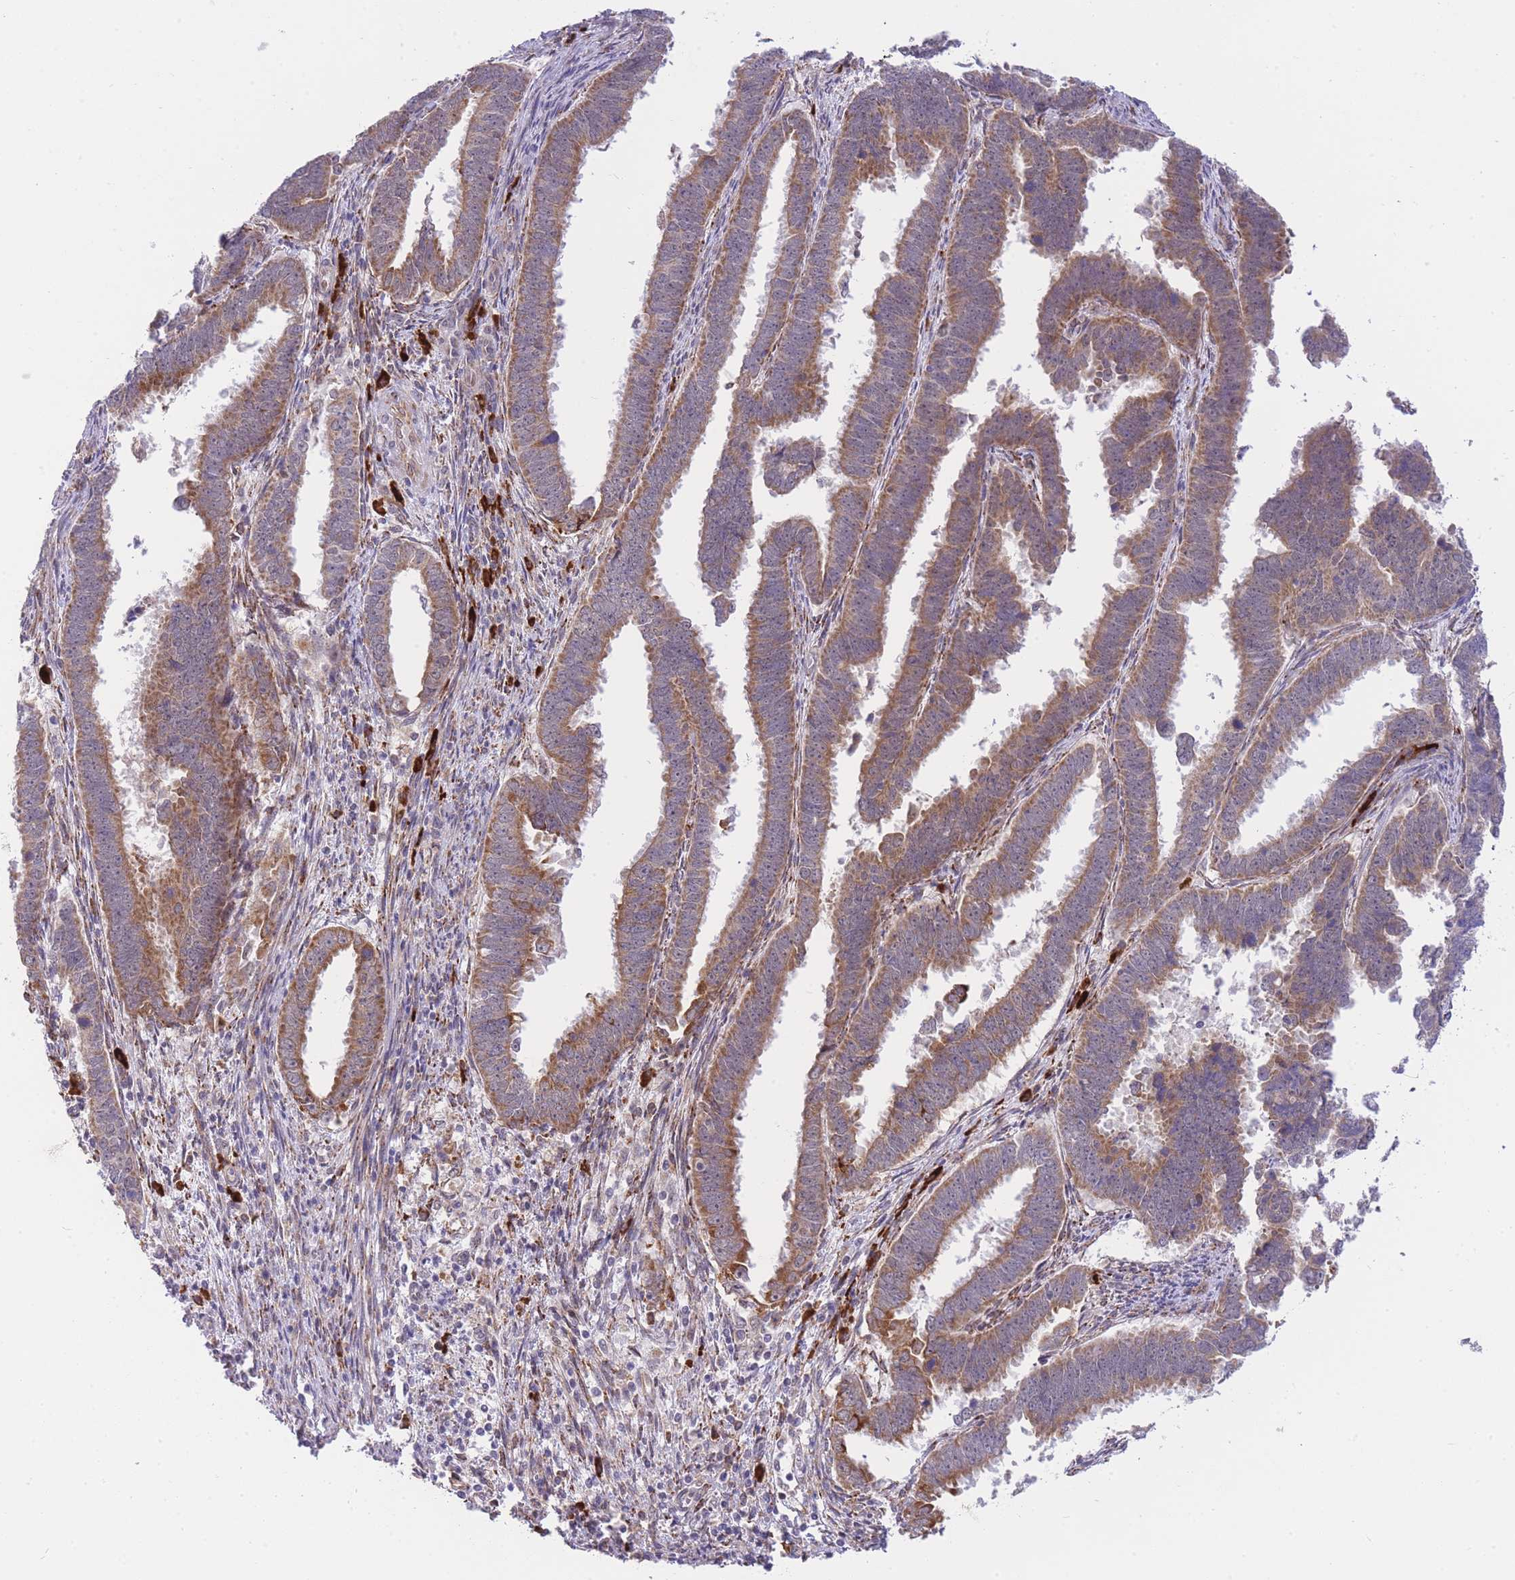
{"staining": {"intensity": "moderate", "quantity": ">75%", "location": "cytoplasmic/membranous"}, "tissue": "endometrial cancer", "cell_type": "Tumor cells", "image_type": "cancer", "snomed": [{"axis": "morphology", "description": "Adenocarcinoma, NOS"}, {"axis": "topography", "description": "Endometrium"}], "caption": "Endometrial cancer stained with a brown dye shows moderate cytoplasmic/membranous positive staining in about >75% of tumor cells.", "gene": "EXOSC8", "patient": {"sex": "female", "age": 75}}